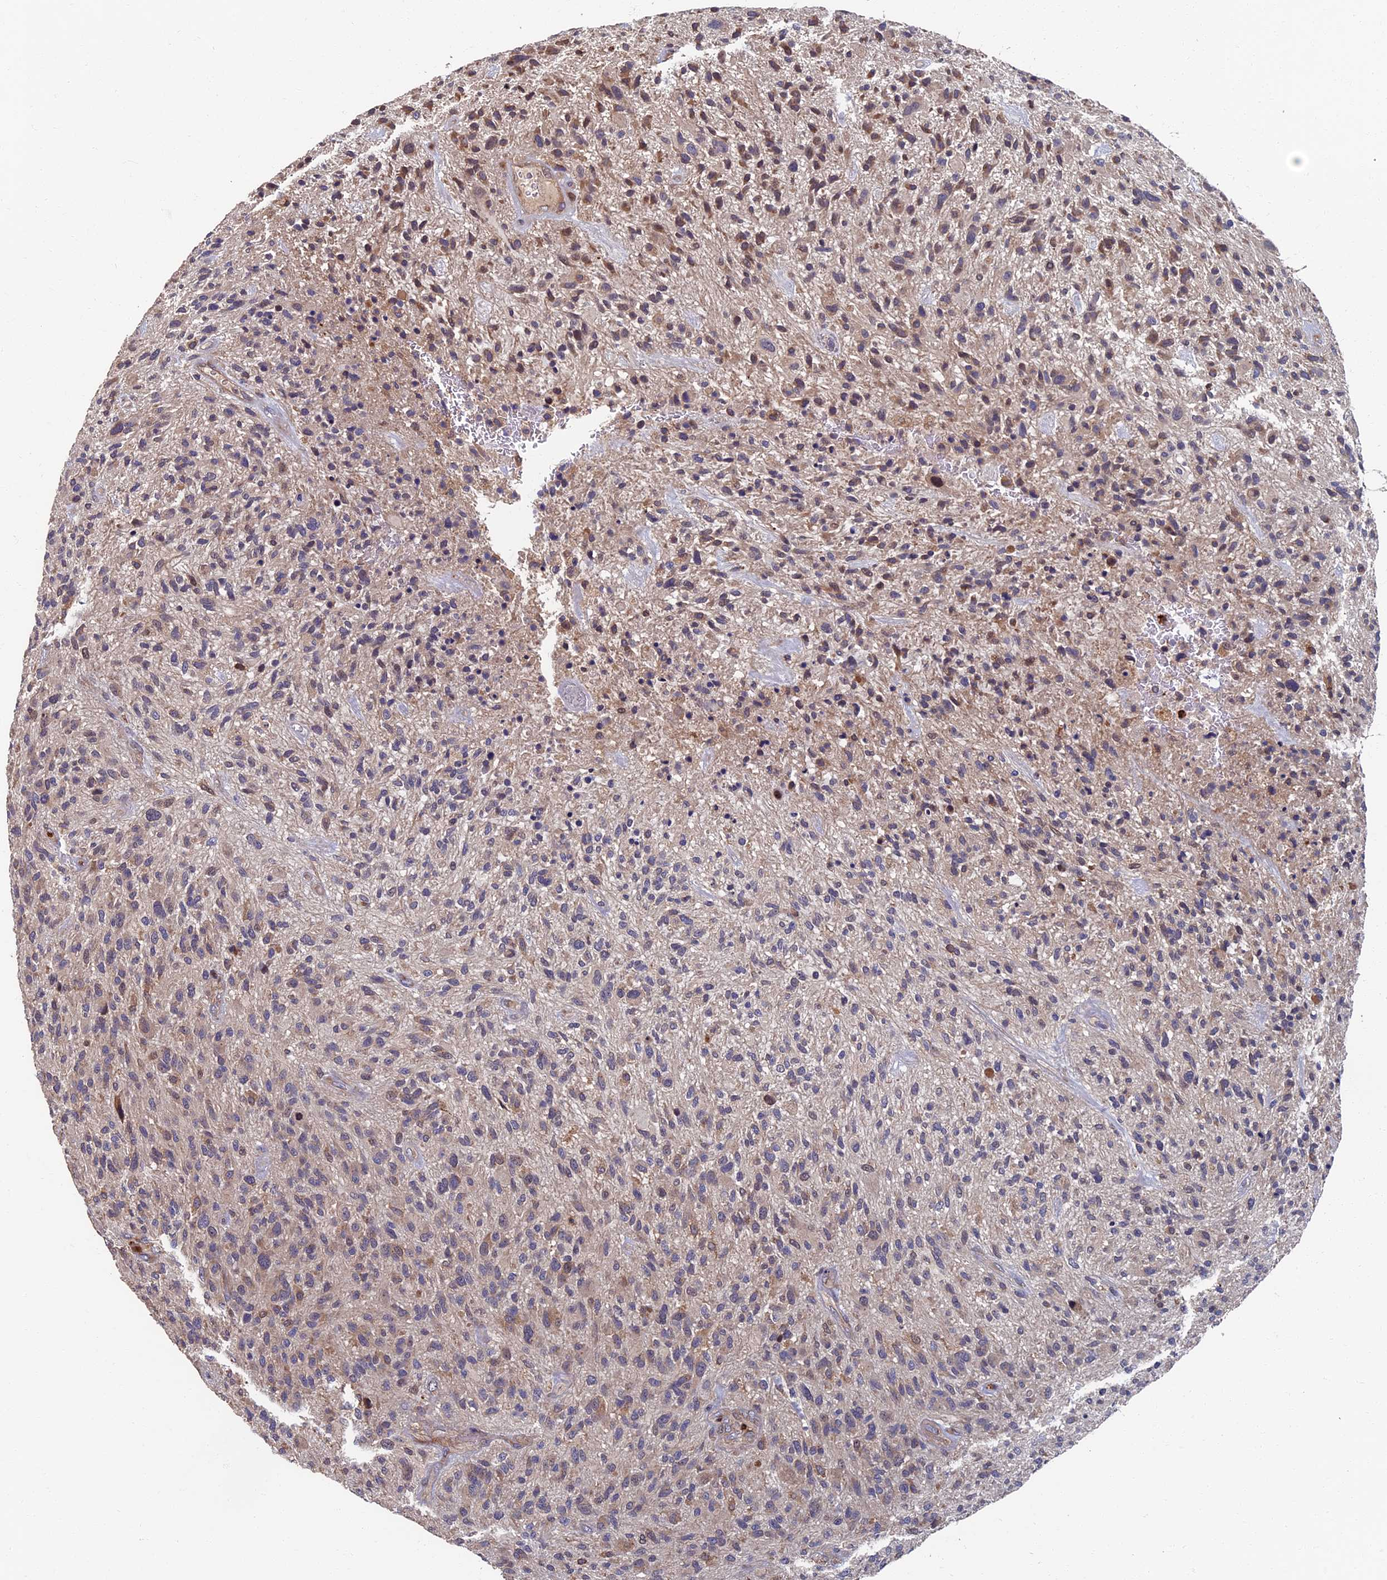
{"staining": {"intensity": "weak", "quantity": "25%-75%", "location": "cytoplasmic/membranous"}, "tissue": "glioma", "cell_type": "Tumor cells", "image_type": "cancer", "snomed": [{"axis": "morphology", "description": "Glioma, malignant, High grade"}, {"axis": "topography", "description": "Brain"}], "caption": "A brown stain highlights weak cytoplasmic/membranous staining of a protein in glioma tumor cells. Using DAB (brown) and hematoxylin (blue) stains, captured at high magnification using brightfield microscopy.", "gene": "TNK2", "patient": {"sex": "male", "age": 47}}